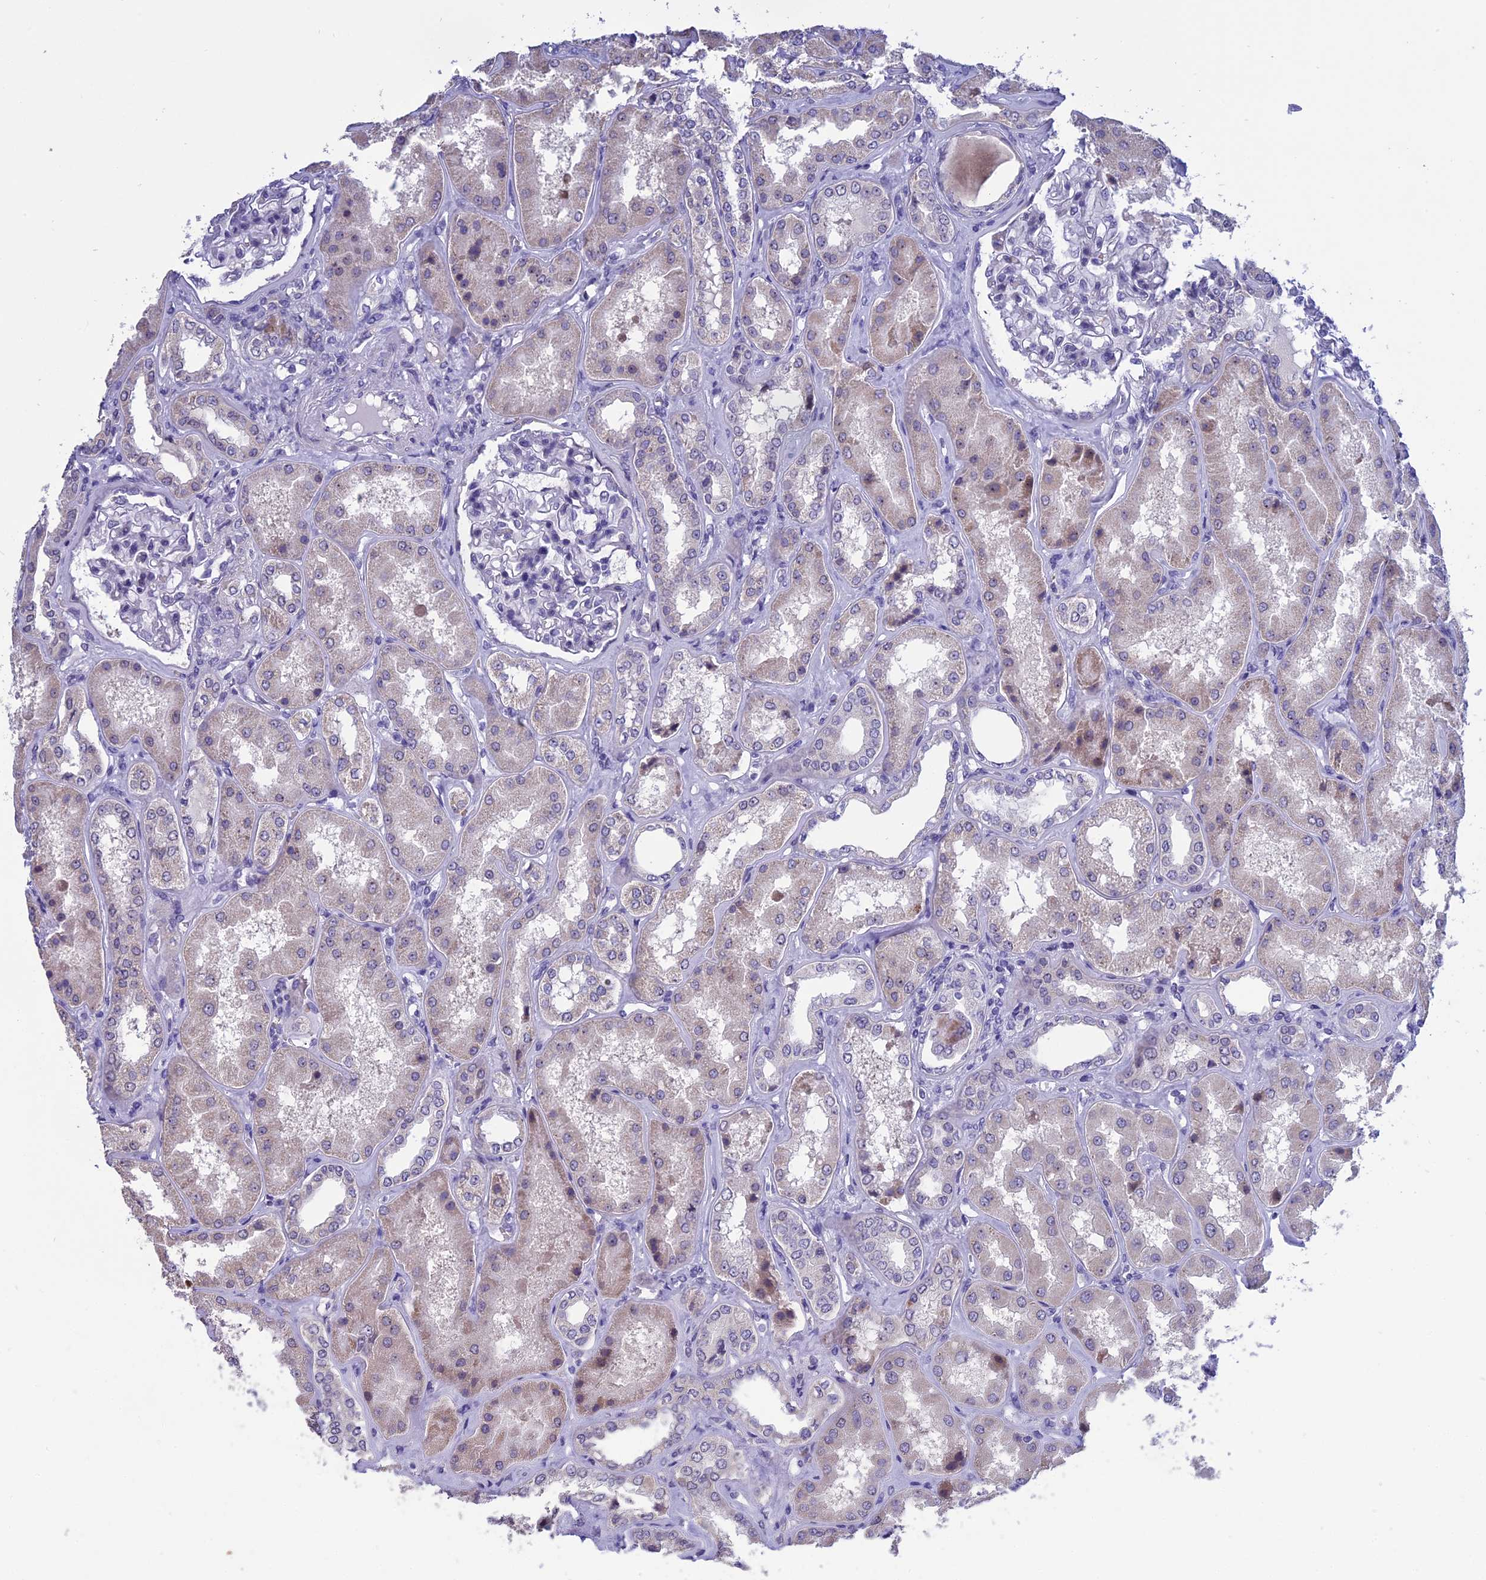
{"staining": {"intensity": "negative", "quantity": "none", "location": "none"}, "tissue": "kidney", "cell_type": "Cells in glomeruli", "image_type": "normal", "snomed": [{"axis": "morphology", "description": "Normal tissue, NOS"}, {"axis": "topography", "description": "Kidney"}], "caption": "Normal kidney was stained to show a protein in brown. There is no significant staining in cells in glomeruli.", "gene": "KNOP1", "patient": {"sex": "female", "age": 56}}